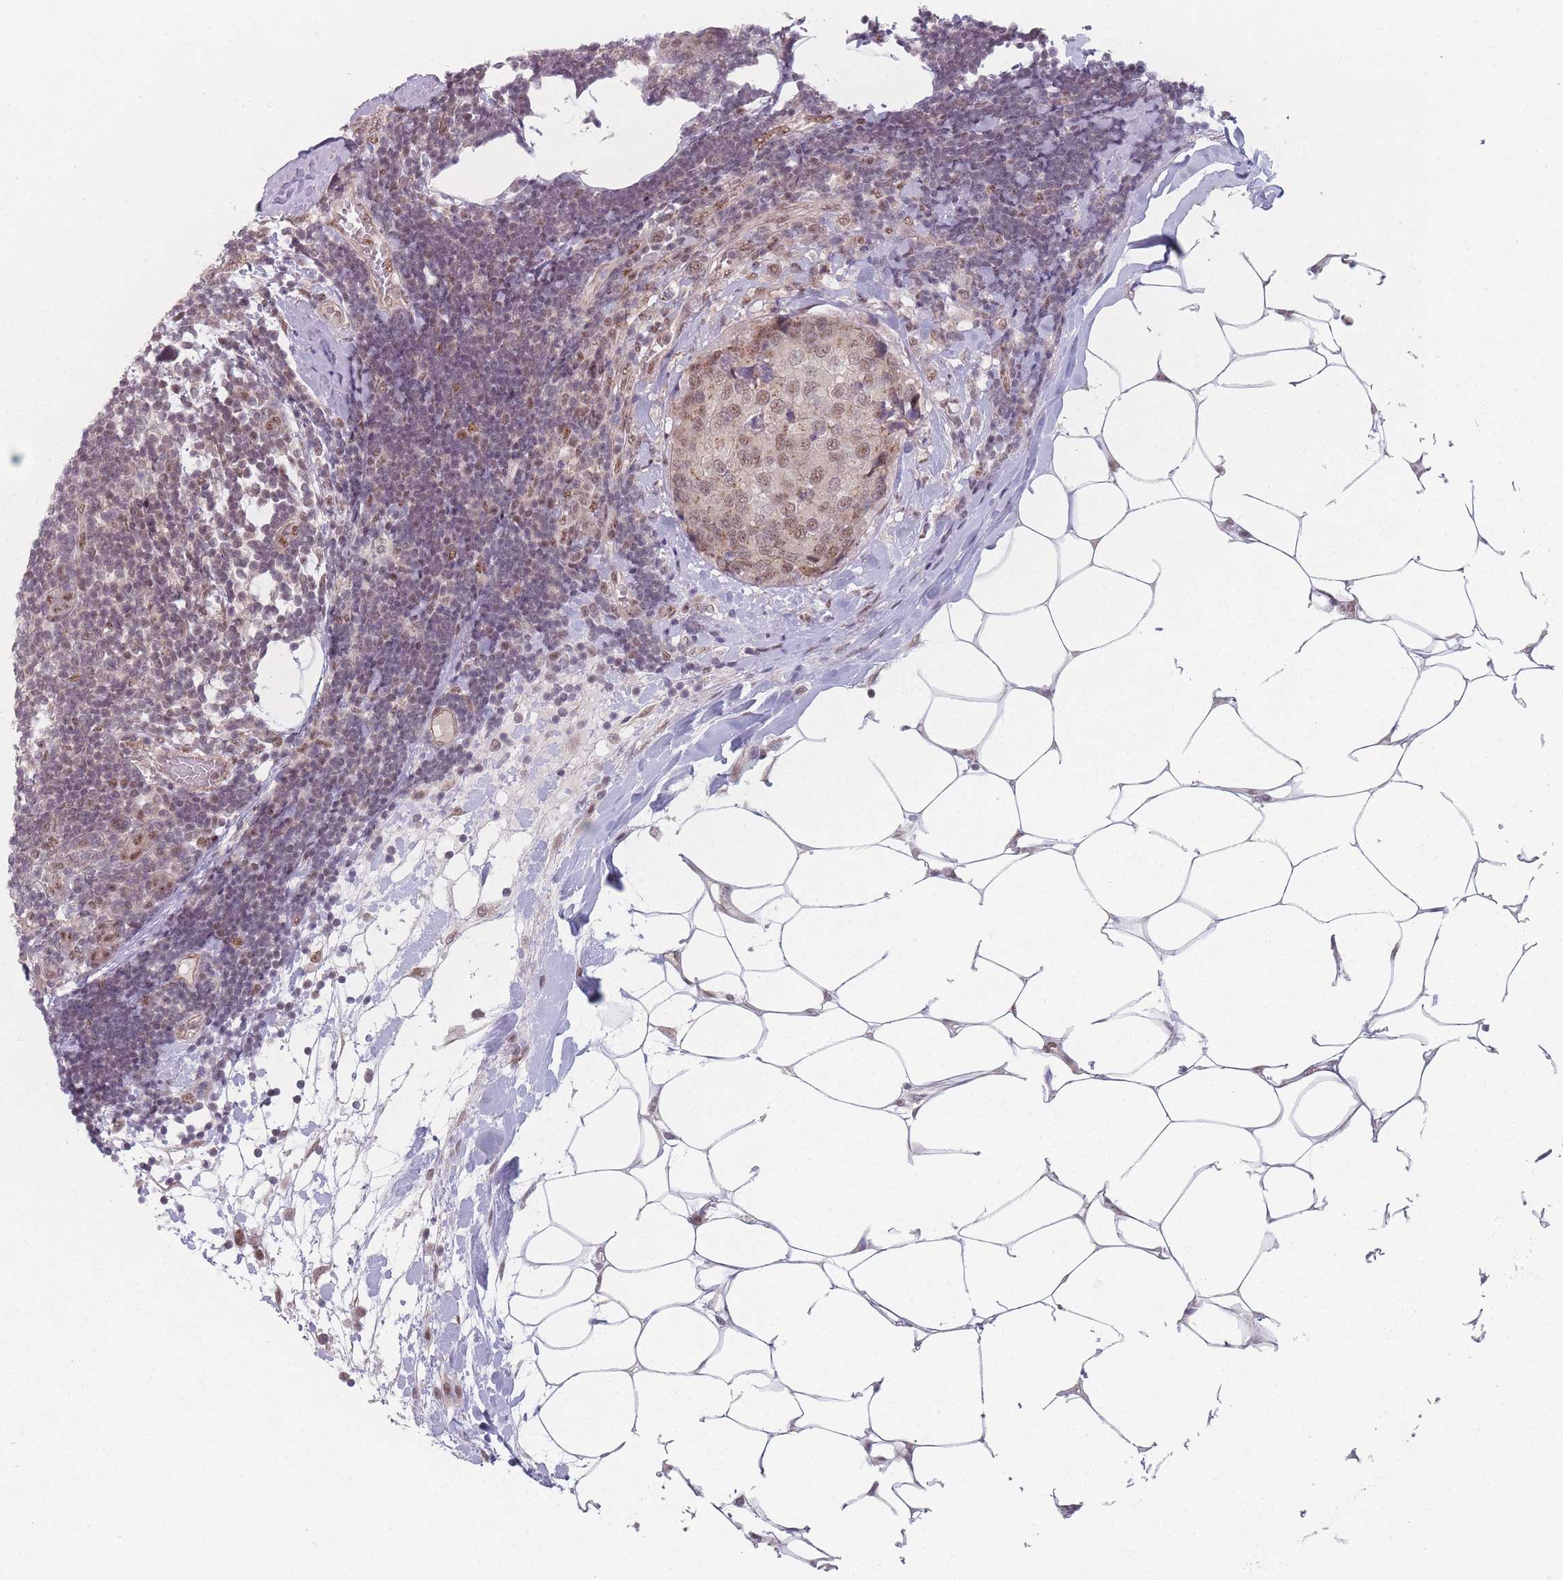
{"staining": {"intensity": "moderate", "quantity": ">75%", "location": "nuclear"}, "tissue": "breast cancer", "cell_type": "Tumor cells", "image_type": "cancer", "snomed": [{"axis": "morphology", "description": "Lobular carcinoma"}, {"axis": "topography", "description": "Breast"}], "caption": "Tumor cells display moderate nuclear expression in approximately >75% of cells in lobular carcinoma (breast).", "gene": "ZC3H14", "patient": {"sex": "female", "age": 59}}